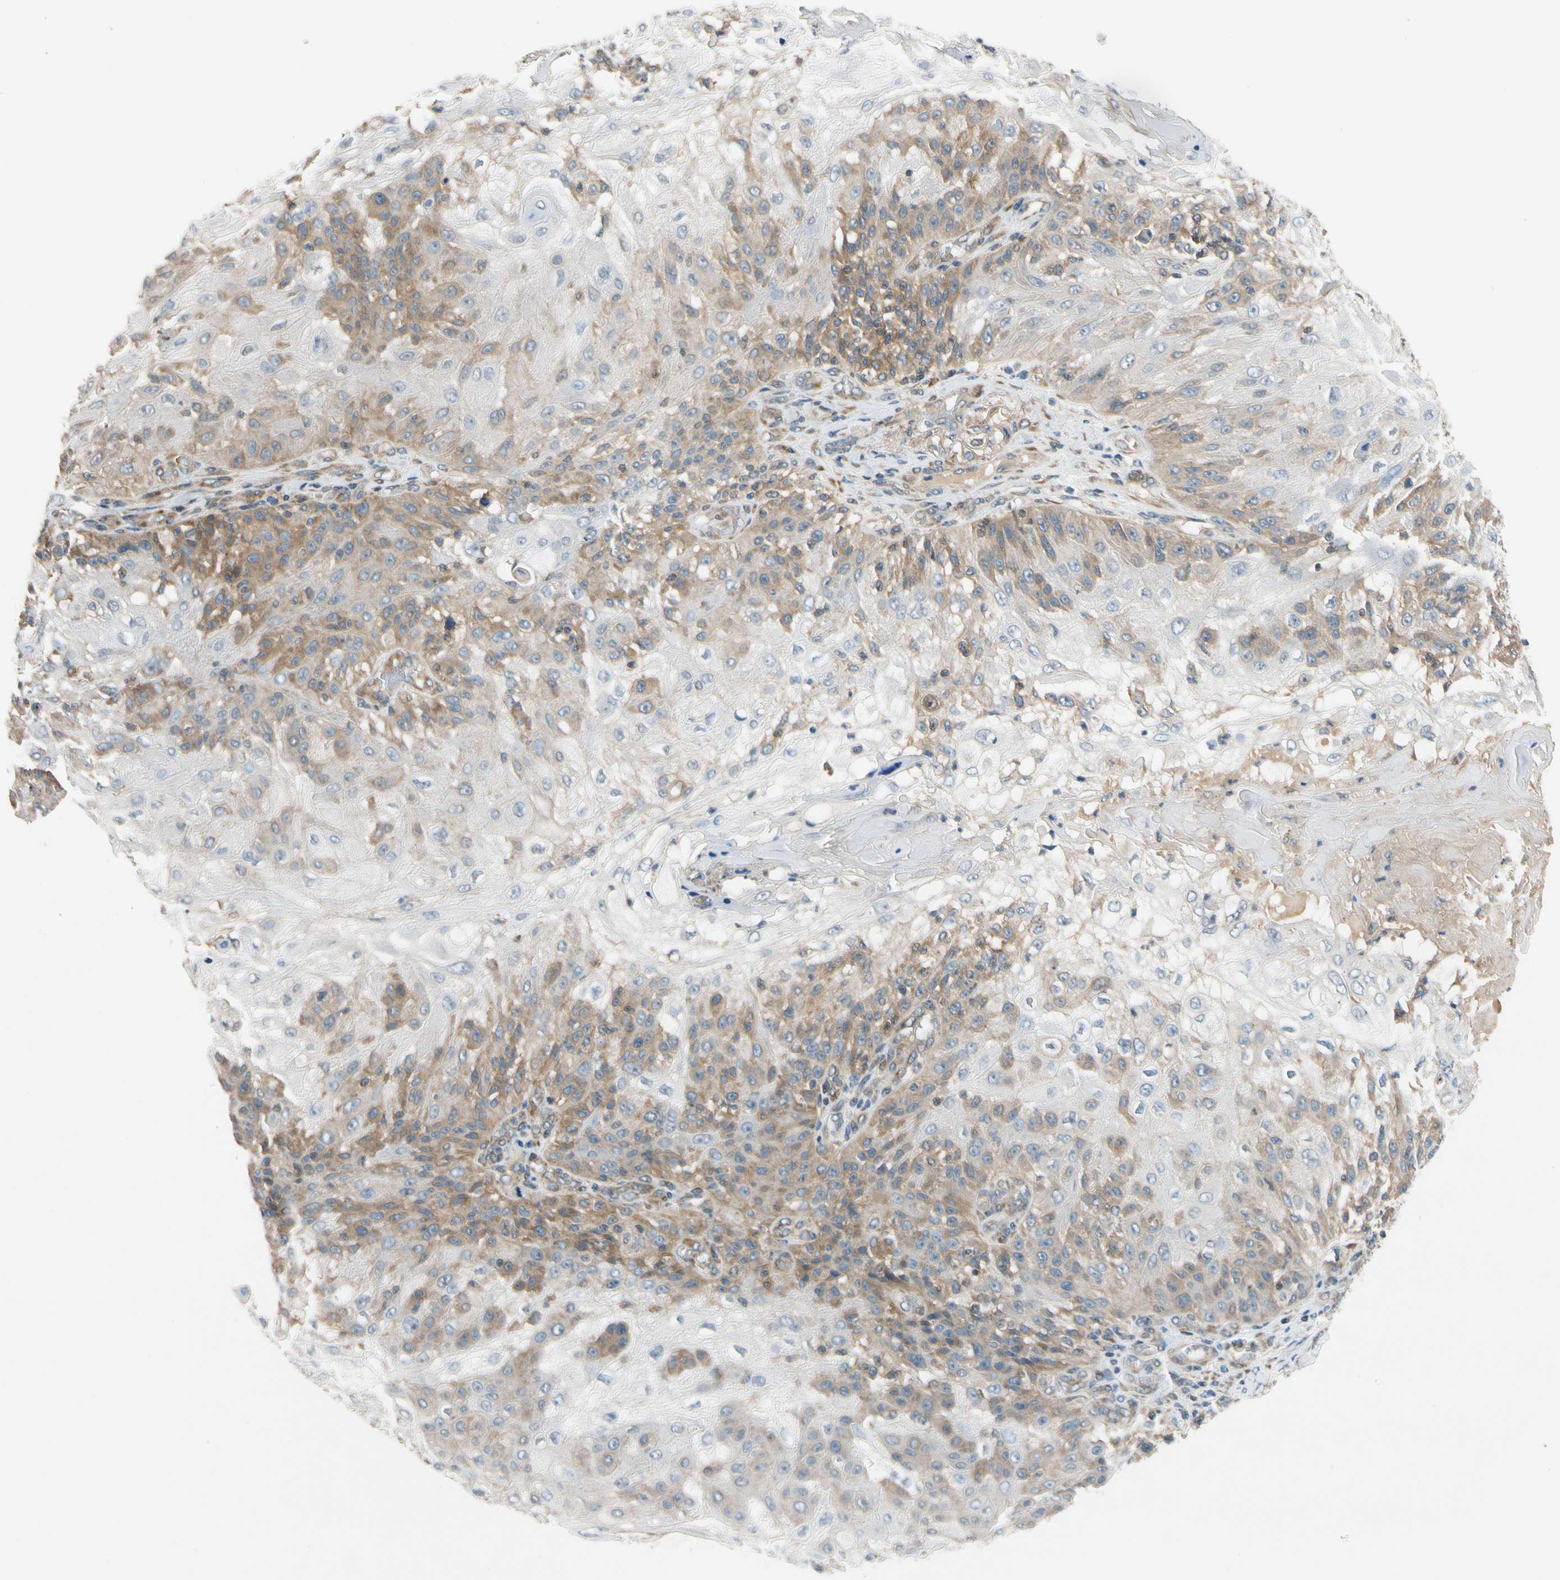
{"staining": {"intensity": "moderate", "quantity": "<25%", "location": "cytoplasmic/membranous"}, "tissue": "skin cancer", "cell_type": "Tumor cells", "image_type": "cancer", "snomed": [{"axis": "morphology", "description": "Normal tissue, NOS"}, {"axis": "morphology", "description": "Squamous cell carcinoma, NOS"}, {"axis": "topography", "description": "Skin"}], "caption": "Skin cancer was stained to show a protein in brown. There is low levels of moderate cytoplasmic/membranous expression in approximately <25% of tumor cells. (Brightfield microscopy of DAB IHC at high magnification).", "gene": "MST1R", "patient": {"sex": "female", "age": 83}}